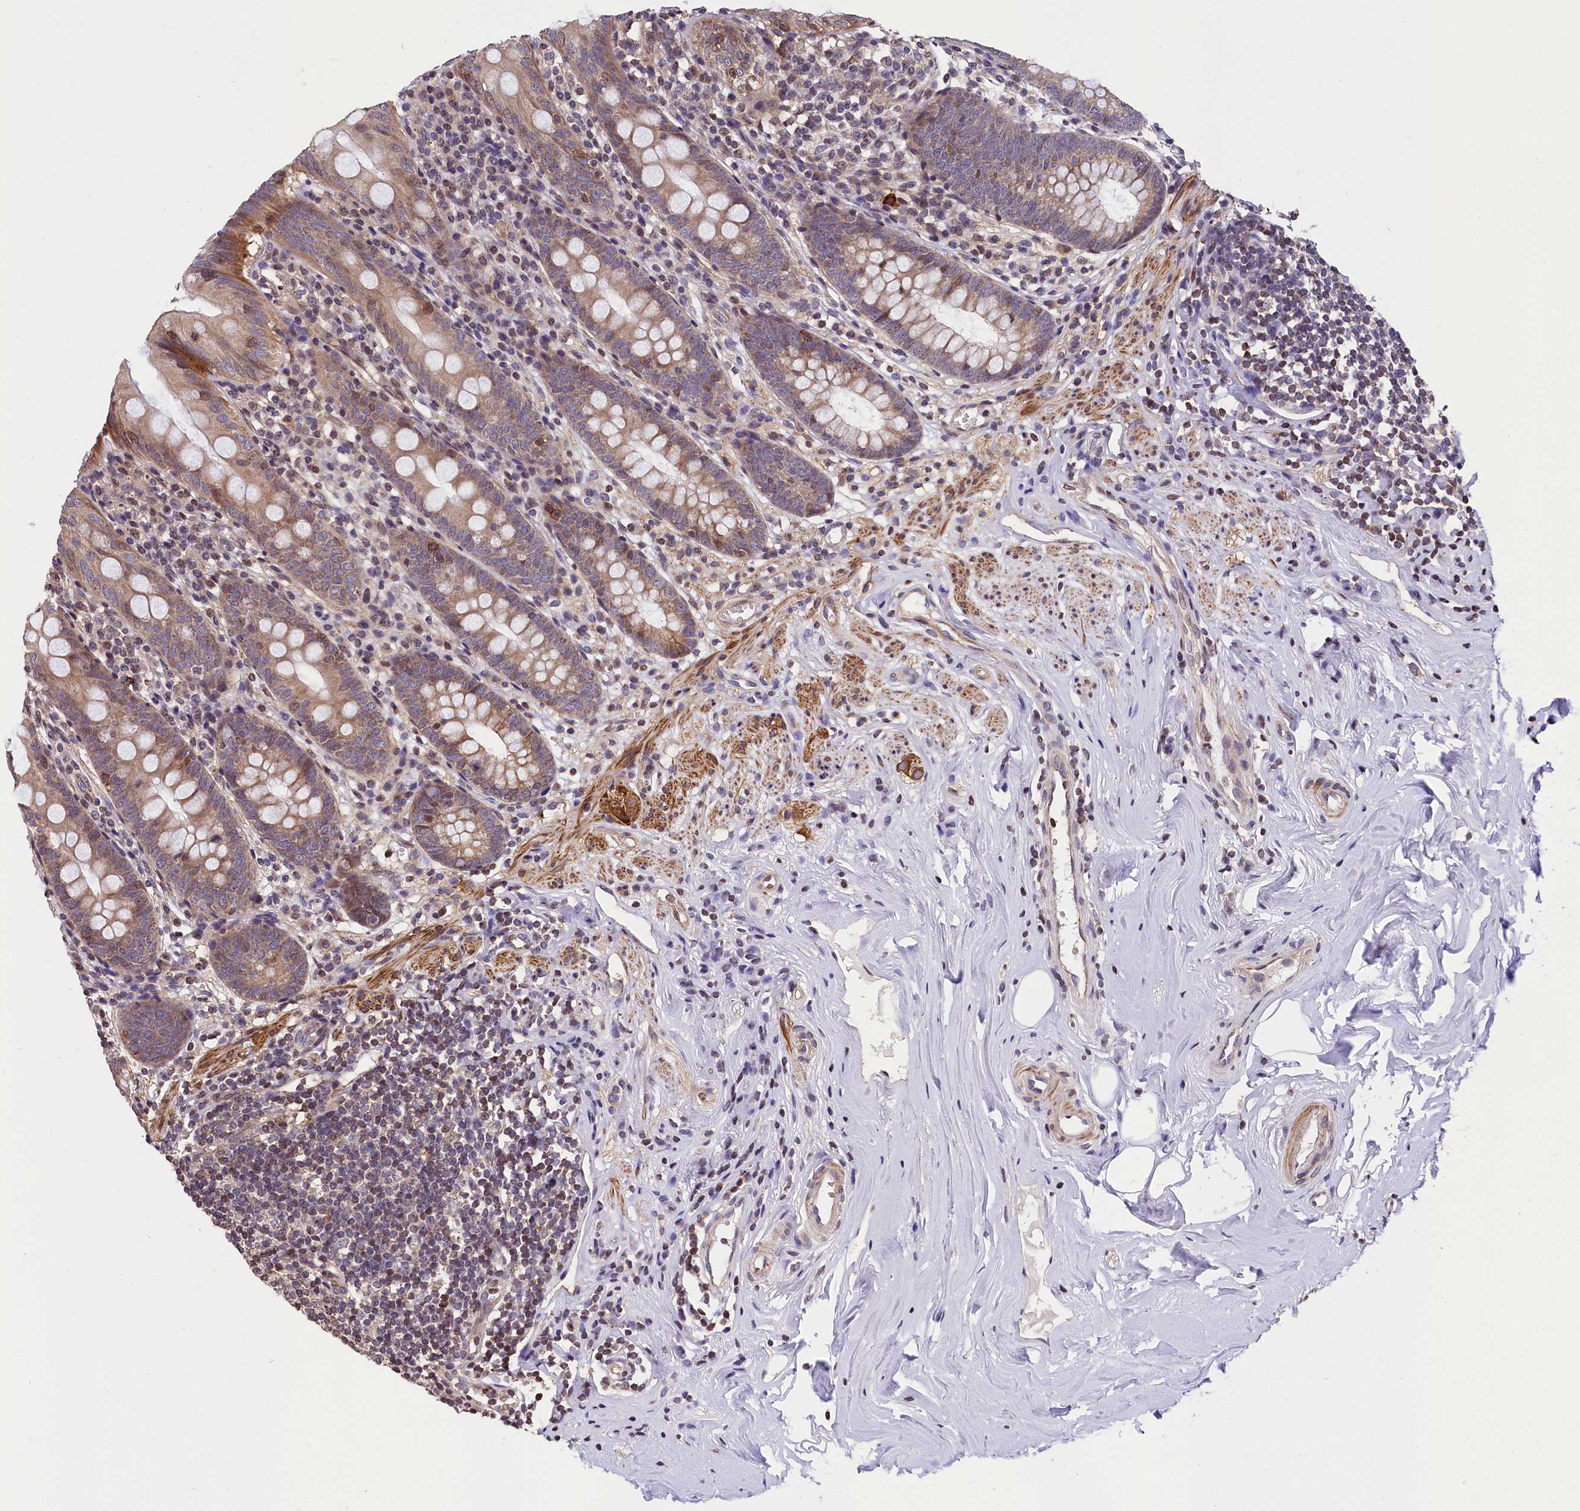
{"staining": {"intensity": "moderate", "quantity": ">75%", "location": "cytoplasmic/membranous,nuclear"}, "tissue": "appendix", "cell_type": "Glandular cells", "image_type": "normal", "snomed": [{"axis": "morphology", "description": "Normal tissue, NOS"}, {"axis": "topography", "description": "Appendix"}], "caption": "Immunohistochemical staining of unremarkable appendix shows >75% levels of moderate cytoplasmic/membranous,nuclear protein positivity in approximately >75% of glandular cells.", "gene": "ZNF2", "patient": {"sex": "female", "age": 51}}